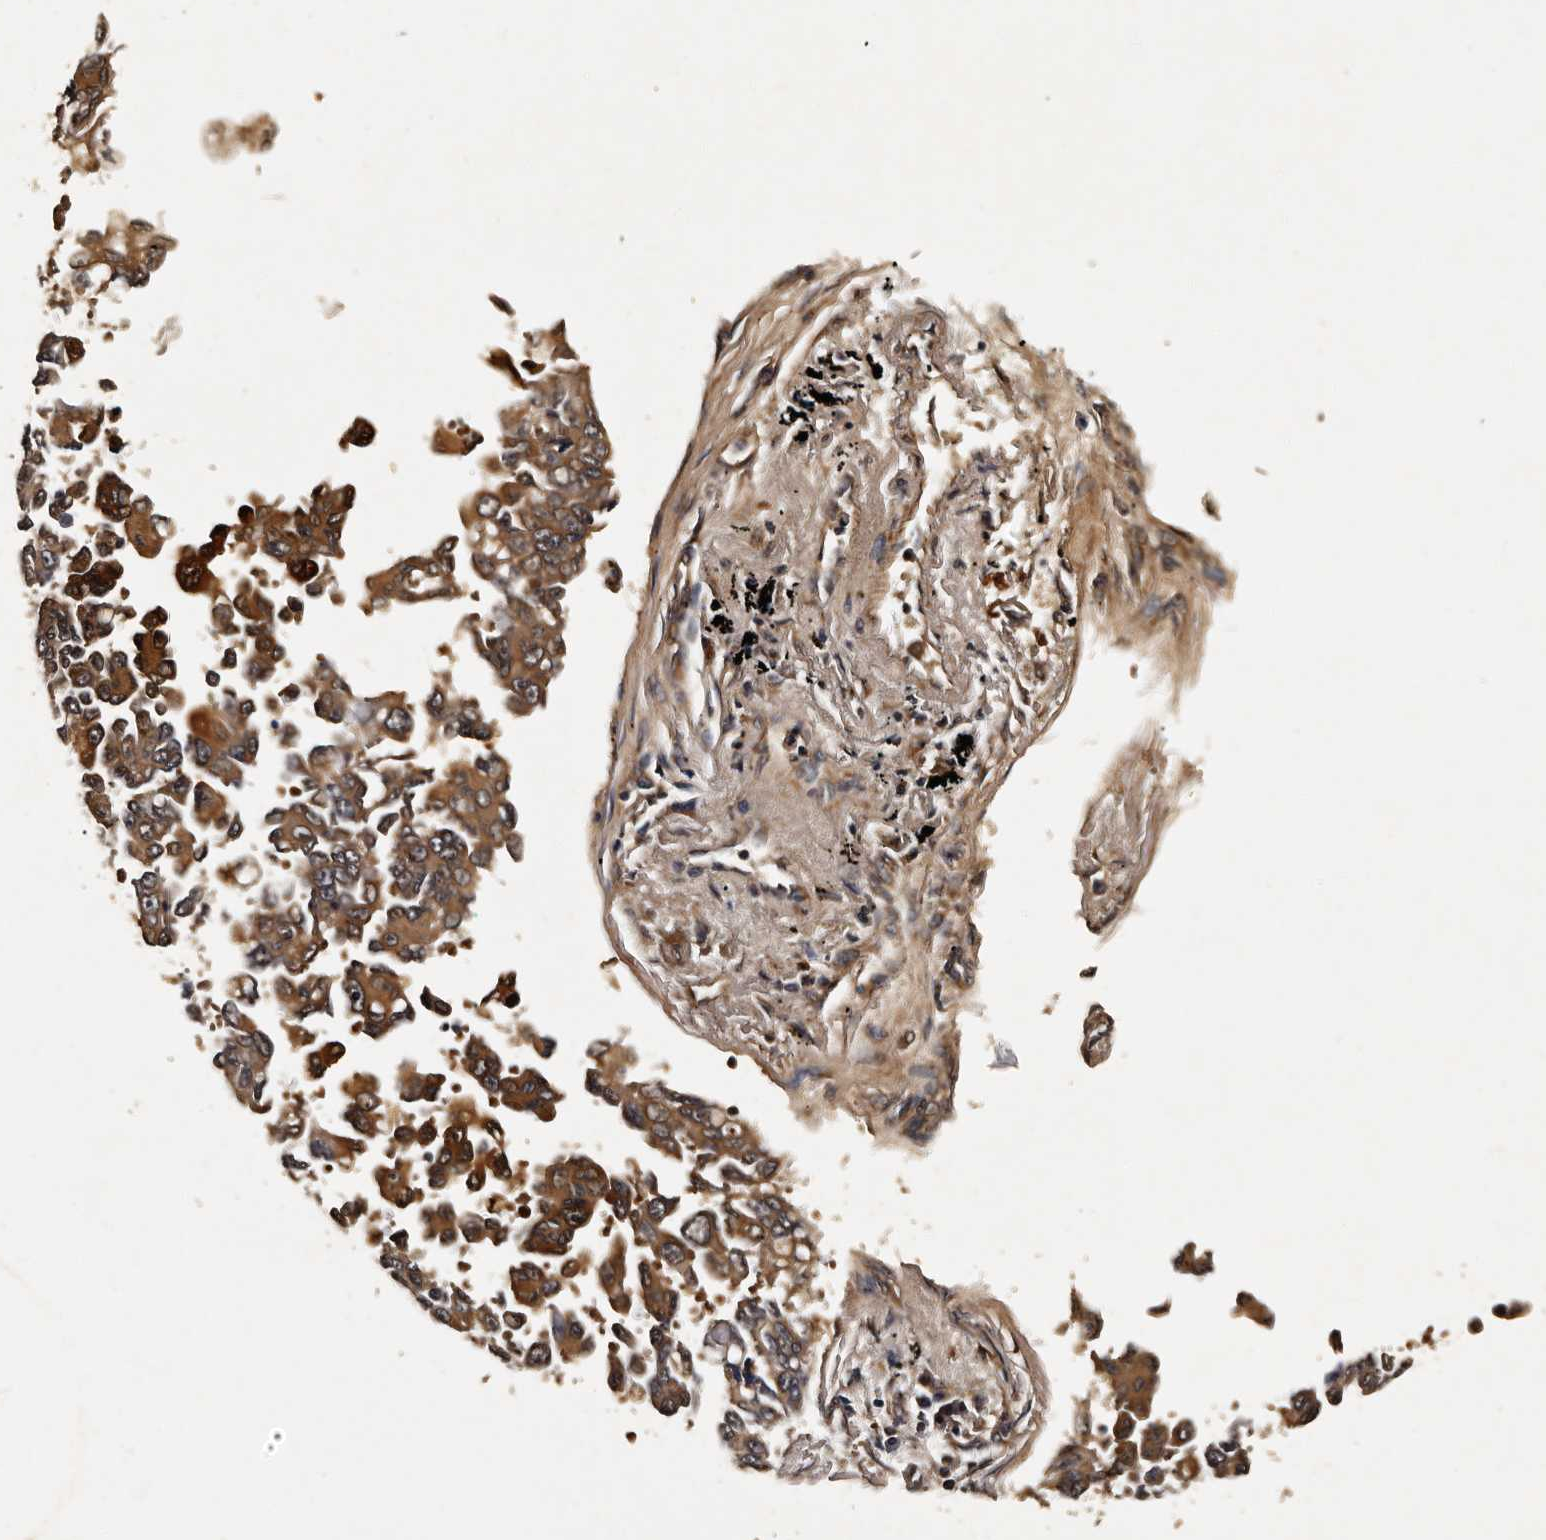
{"staining": {"intensity": "moderate", "quantity": ">75%", "location": "cytoplasmic/membranous,nuclear"}, "tissue": "lung cancer", "cell_type": "Tumor cells", "image_type": "cancer", "snomed": [{"axis": "morphology", "description": "Adenocarcinoma, NOS"}, {"axis": "topography", "description": "Lung"}], "caption": "Lung cancer (adenocarcinoma) stained for a protein (brown) reveals moderate cytoplasmic/membranous and nuclear positive positivity in approximately >75% of tumor cells.", "gene": "CPNE3", "patient": {"sex": "female", "age": 67}}